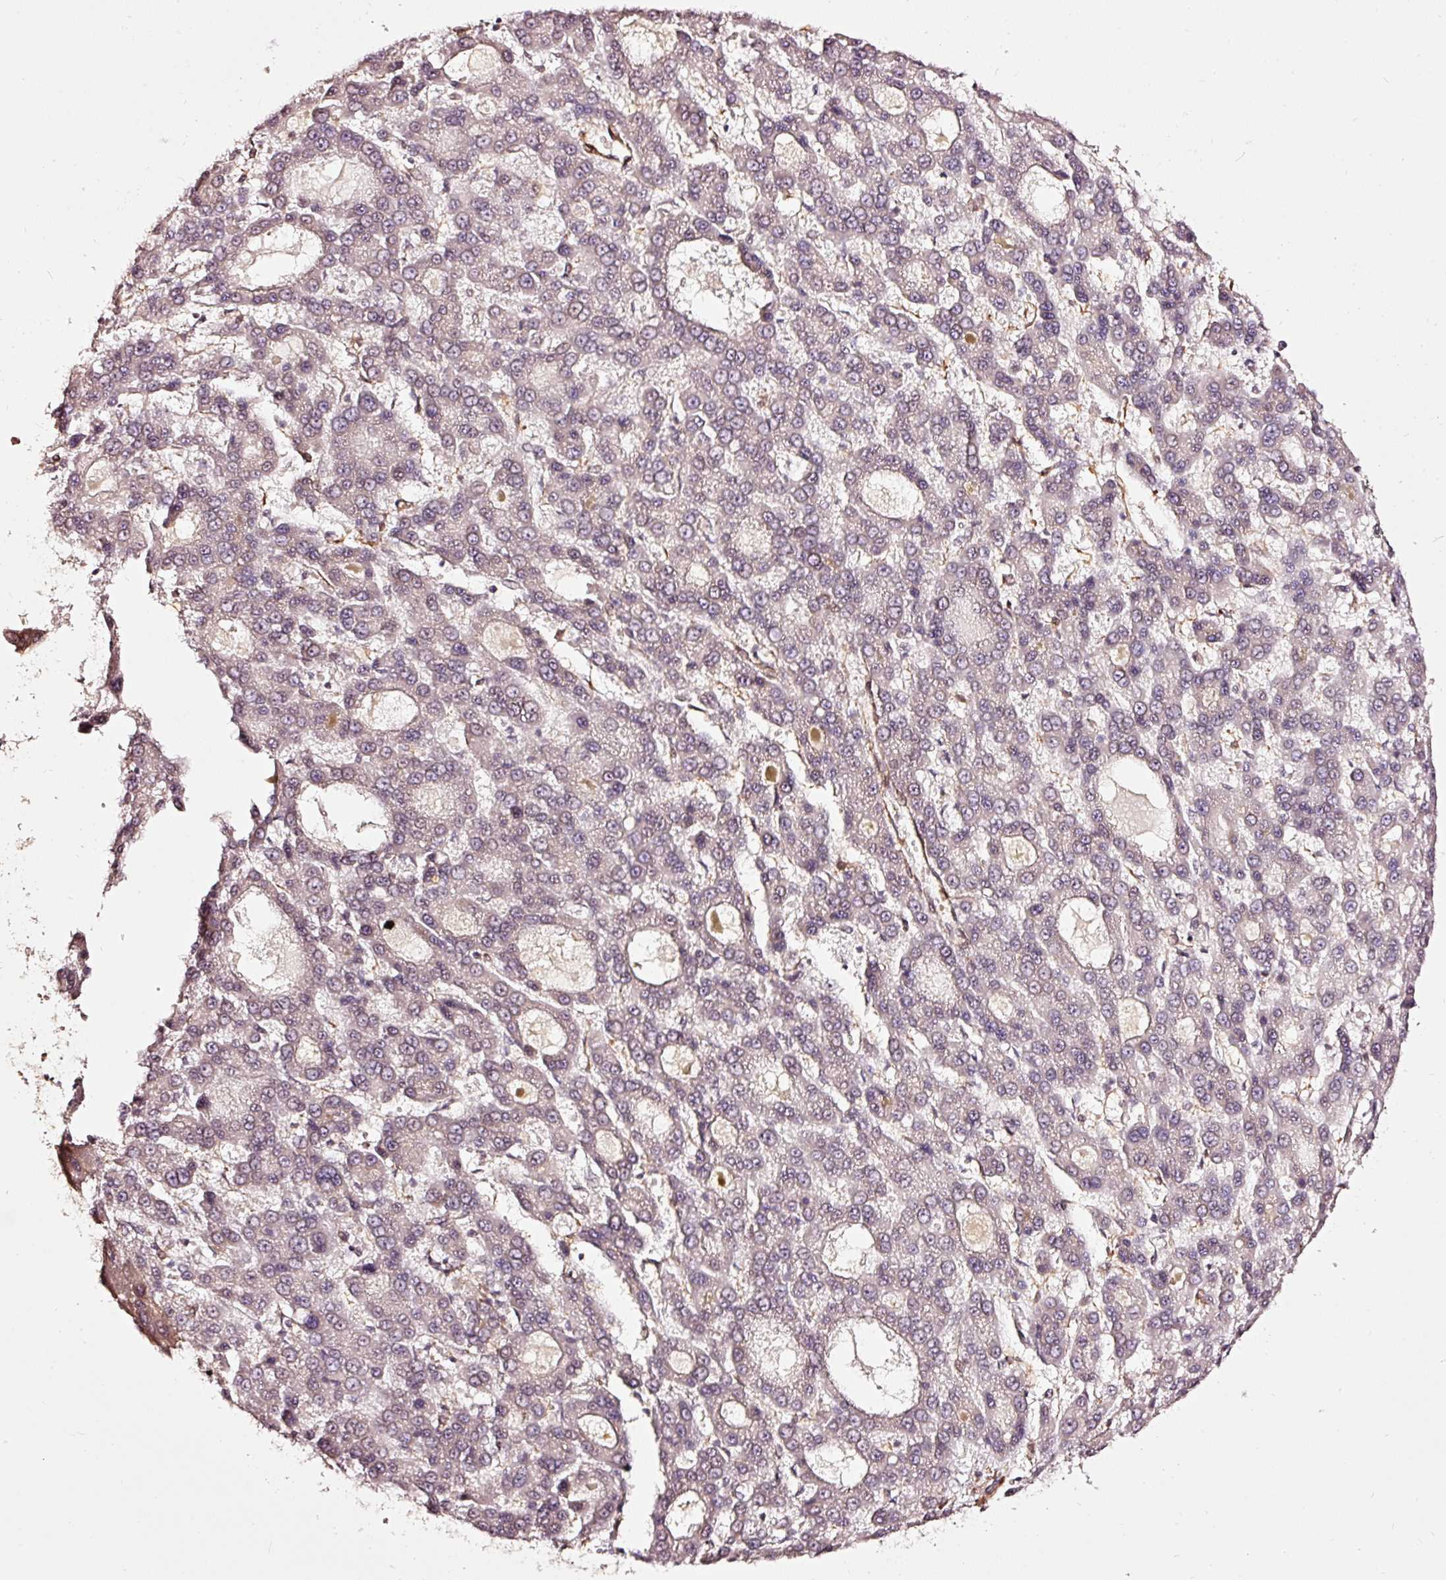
{"staining": {"intensity": "negative", "quantity": "none", "location": "none"}, "tissue": "liver cancer", "cell_type": "Tumor cells", "image_type": "cancer", "snomed": [{"axis": "morphology", "description": "Carcinoma, Hepatocellular, NOS"}, {"axis": "topography", "description": "Liver"}], "caption": "Immunohistochemistry (IHC) photomicrograph of neoplastic tissue: liver hepatocellular carcinoma stained with DAB exhibits no significant protein staining in tumor cells. (DAB immunohistochemistry (IHC) visualized using brightfield microscopy, high magnification).", "gene": "TPM1", "patient": {"sex": "male", "age": 70}}